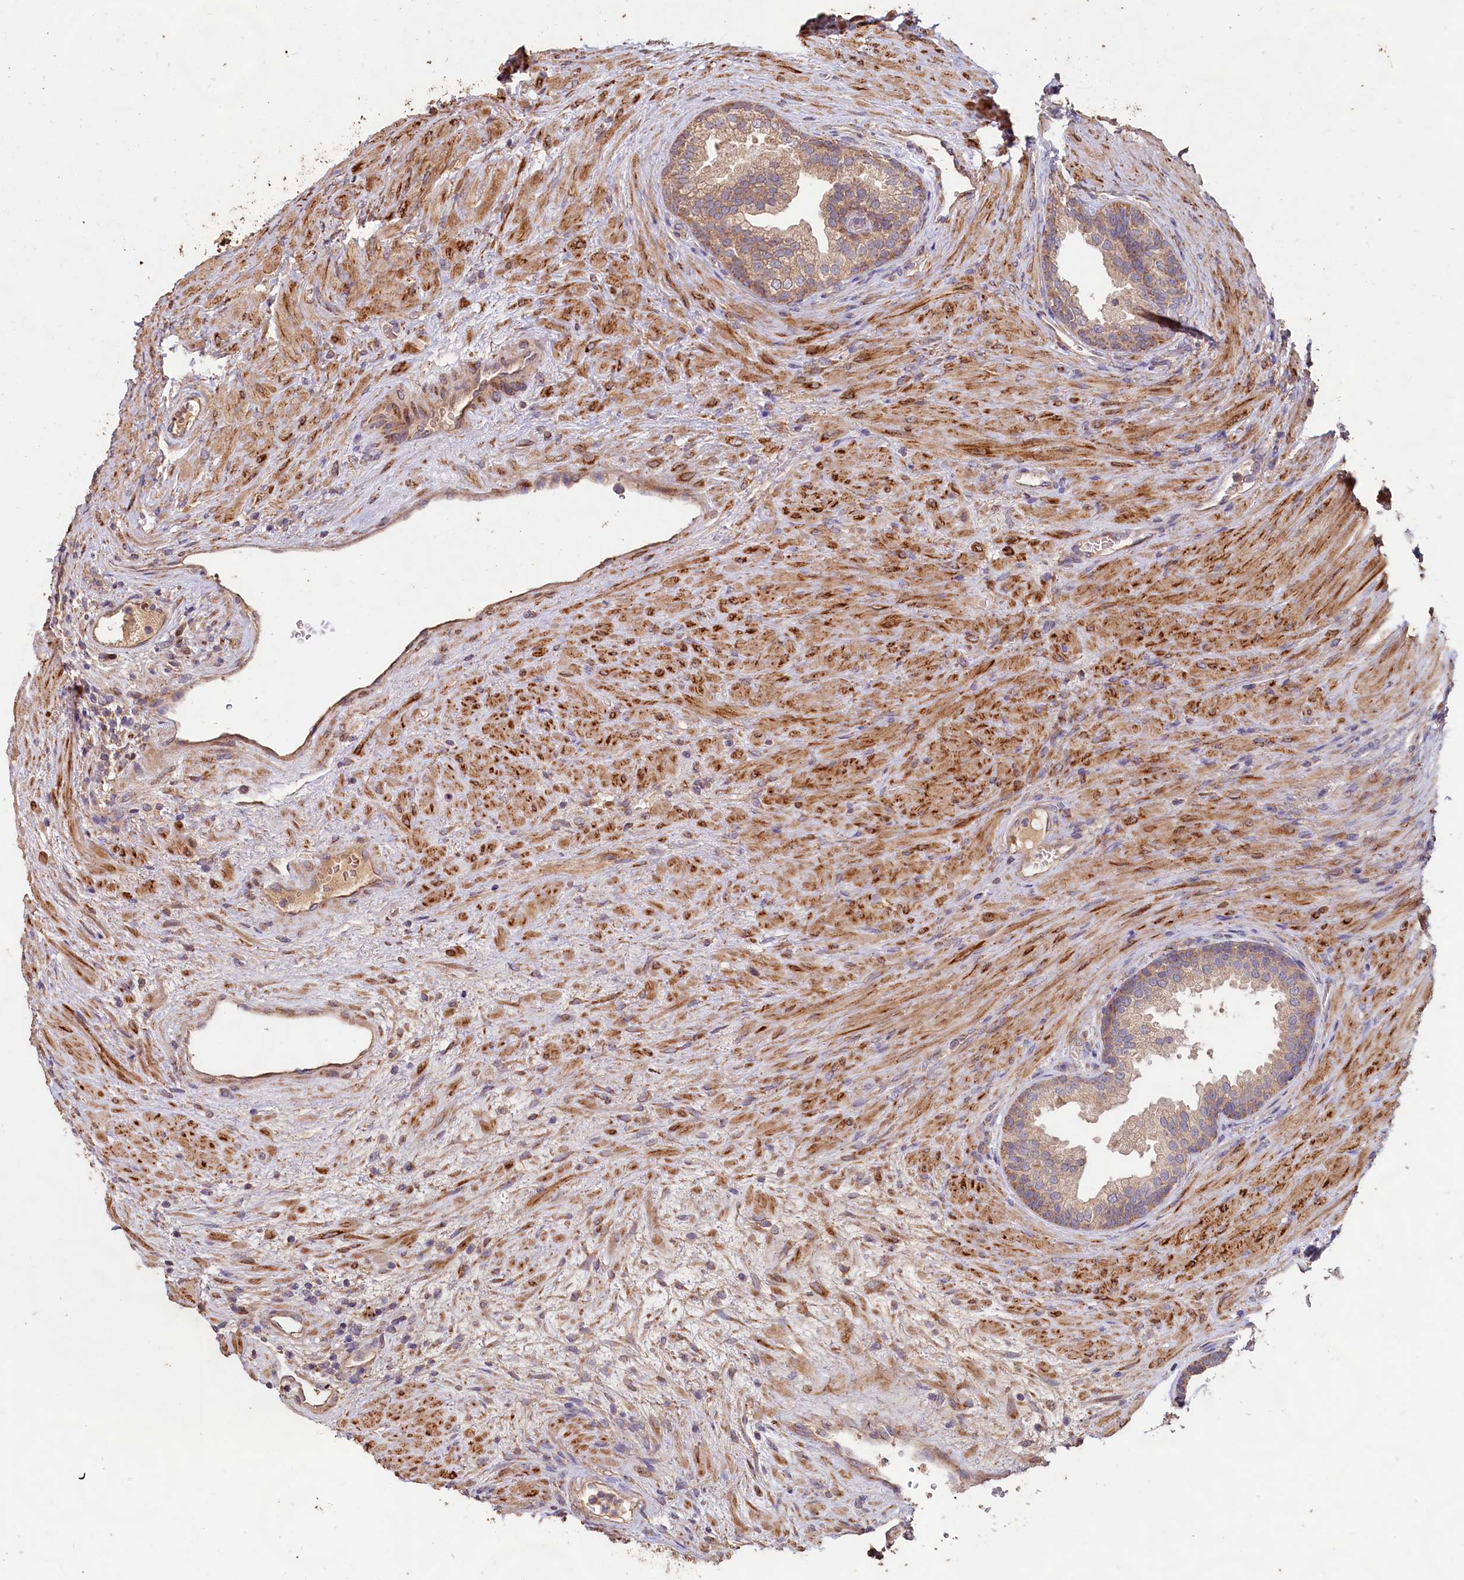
{"staining": {"intensity": "moderate", "quantity": ">75%", "location": "cytoplasmic/membranous"}, "tissue": "prostate", "cell_type": "Glandular cells", "image_type": "normal", "snomed": [{"axis": "morphology", "description": "Normal tissue, NOS"}, {"axis": "topography", "description": "Prostate"}], "caption": "Immunohistochemistry of unremarkable prostate demonstrates medium levels of moderate cytoplasmic/membranous expression in about >75% of glandular cells. The protein of interest is stained brown, and the nuclei are stained in blue (DAB (3,3'-diaminobenzidine) IHC with brightfield microscopy, high magnification).", "gene": "FUNDC1", "patient": {"sex": "male", "age": 76}}